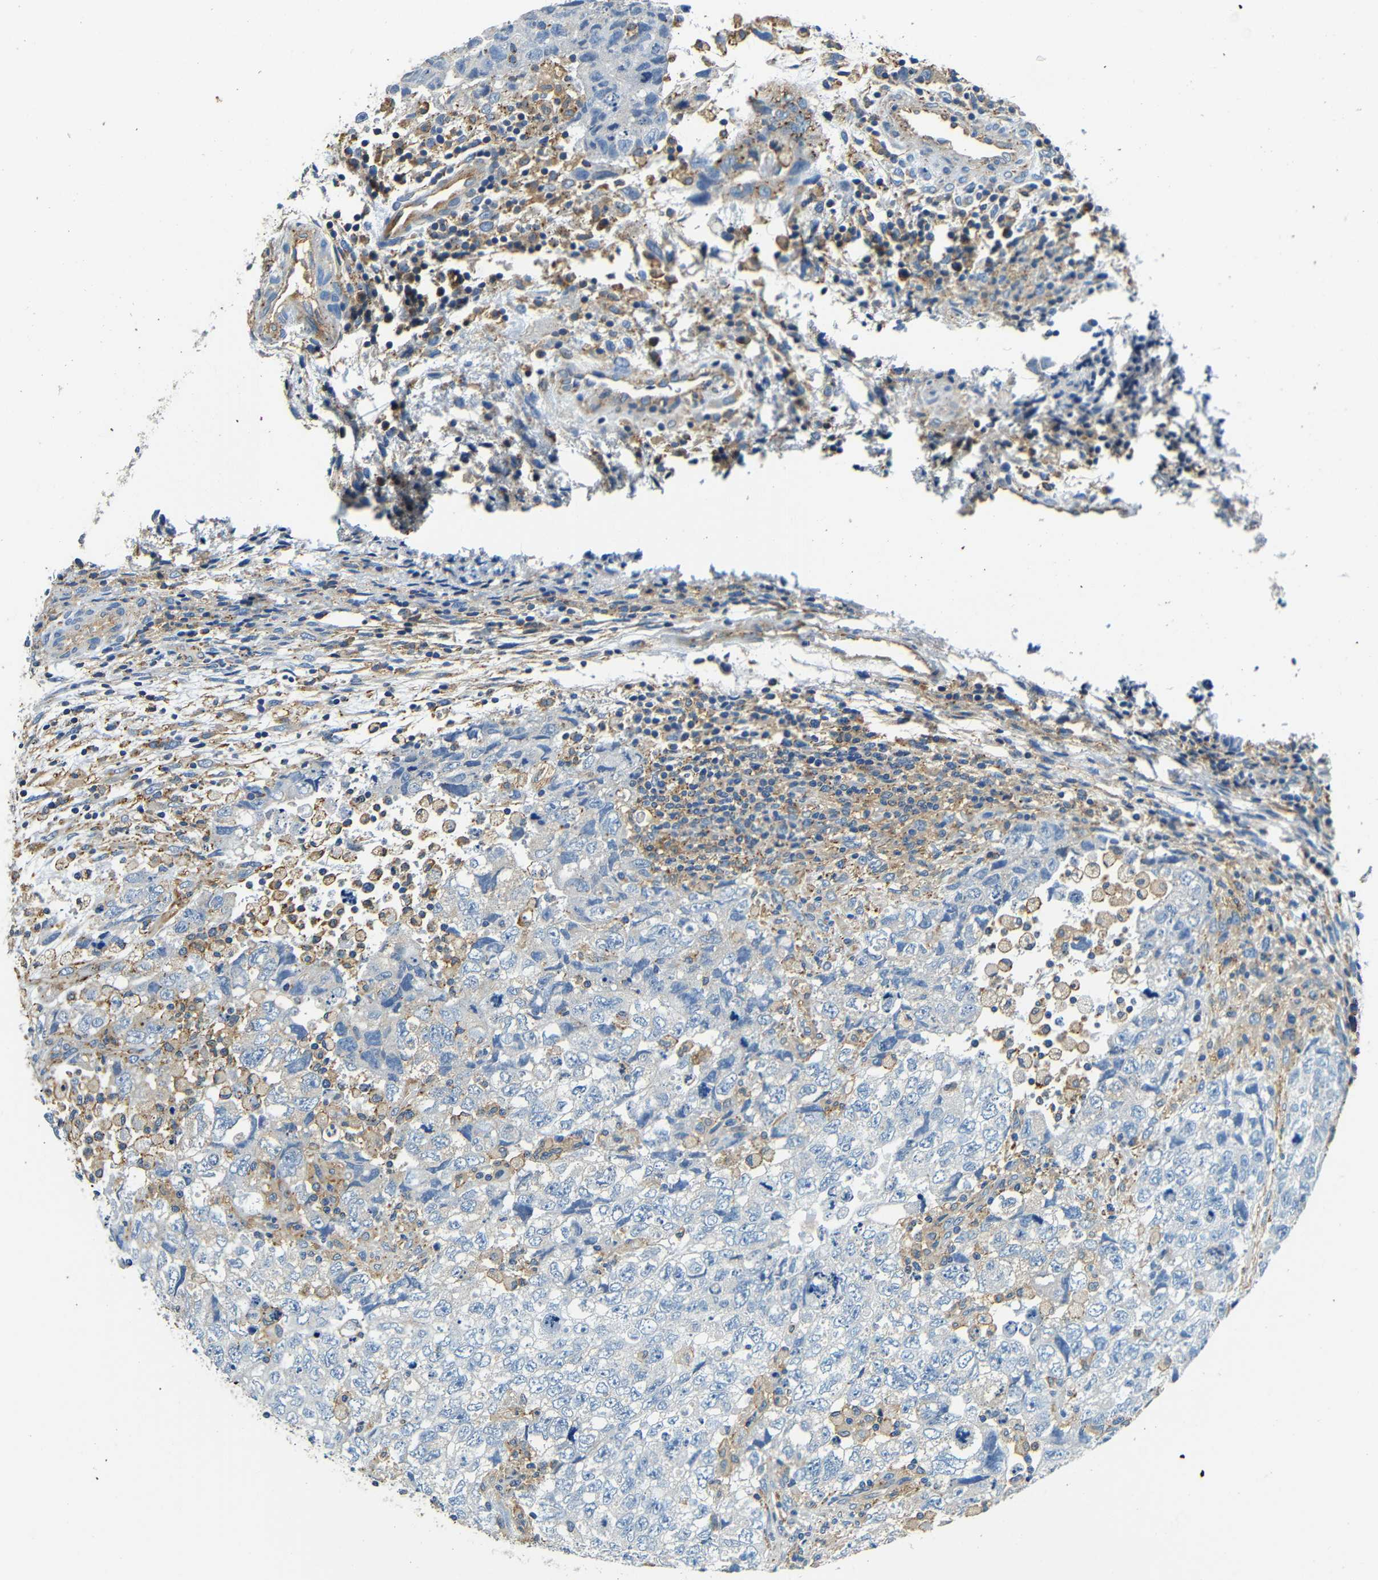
{"staining": {"intensity": "negative", "quantity": "none", "location": "none"}, "tissue": "testis cancer", "cell_type": "Tumor cells", "image_type": "cancer", "snomed": [{"axis": "morphology", "description": "Carcinoma, Embryonal, NOS"}, {"axis": "topography", "description": "Testis"}], "caption": "Human testis cancer stained for a protein using IHC demonstrates no positivity in tumor cells.", "gene": "FMO5", "patient": {"sex": "male", "age": 36}}